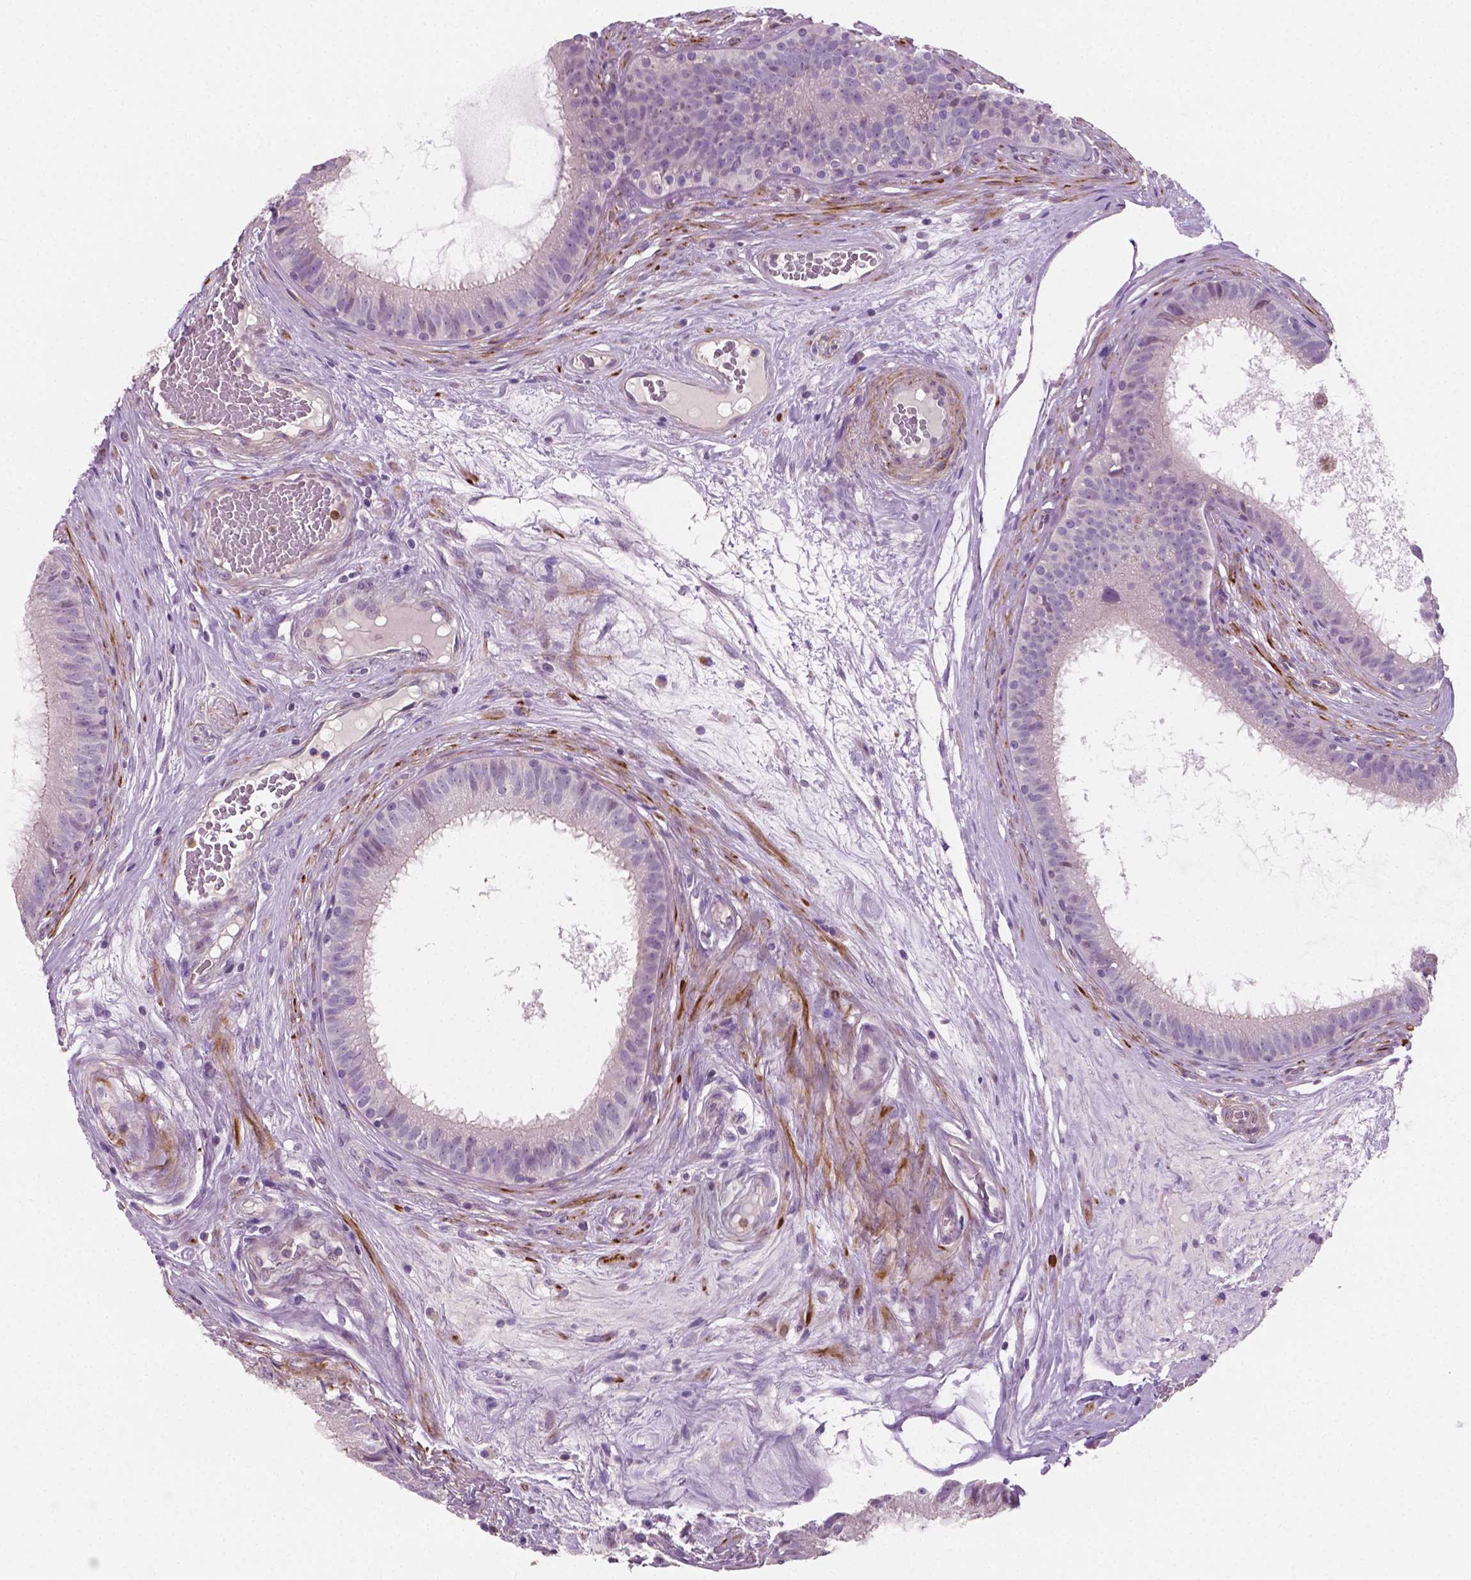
{"staining": {"intensity": "negative", "quantity": "none", "location": "none"}, "tissue": "epididymis", "cell_type": "Glandular cells", "image_type": "normal", "snomed": [{"axis": "morphology", "description": "Normal tissue, NOS"}, {"axis": "topography", "description": "Epididymis"}], "caption": "A high-resolution photomicrograph shows IHC staining of unremarkable epididymis, which exhibits no significant staining in glandular cells. Brightfield microscopy of IHC stained with DAB (brown) and hematoxylin (blue), captured at high magnification.", "gene": "PTX3", "patient": {"sex": "male", "age": 59}}